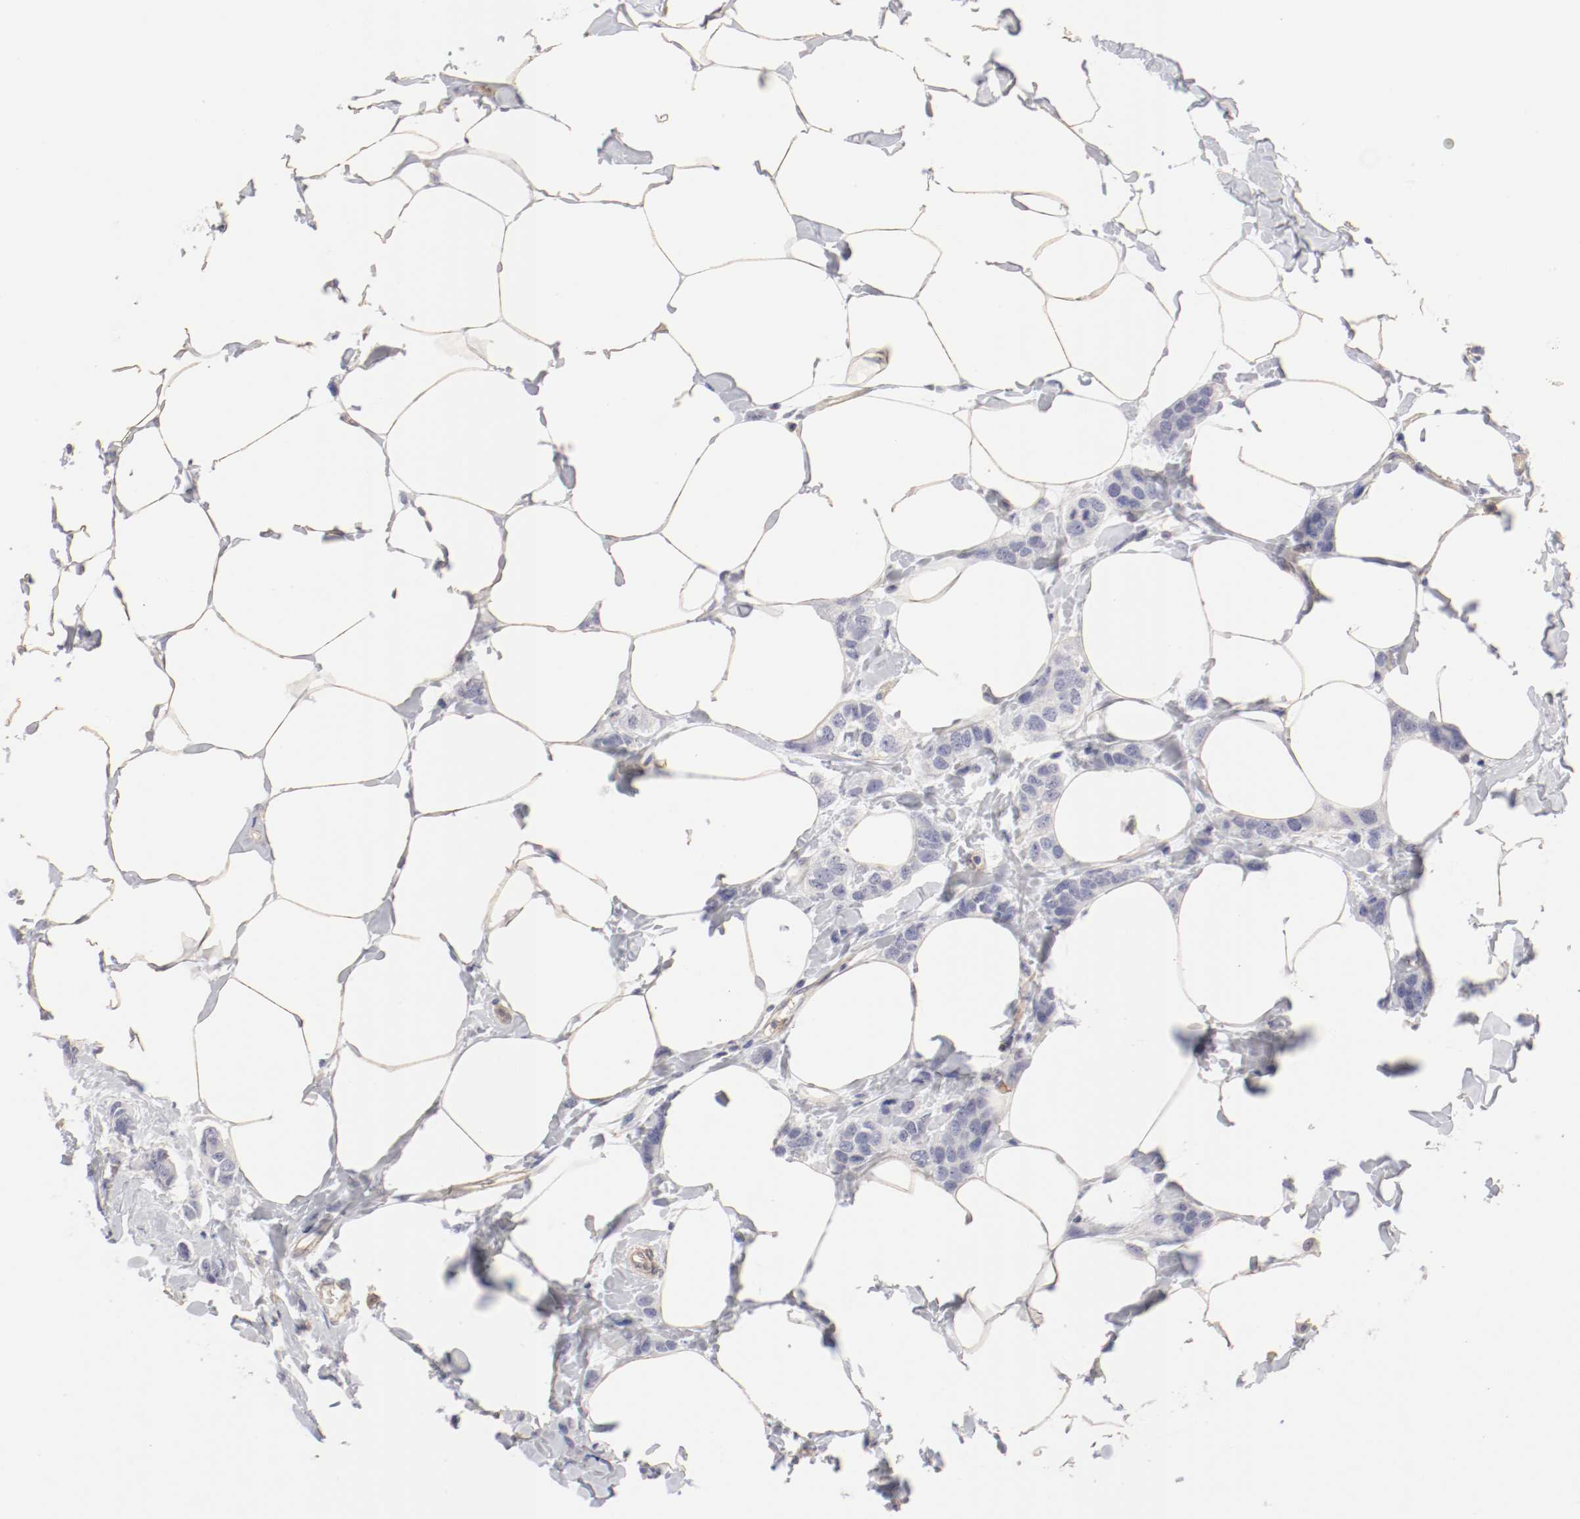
{"staining": {"intensity": "negative", "quantity": "none", "location": "none"}, "tissue": "breast cancer", "cell_type": "Tumor cells", "image_type": "cancer", "snomed": [{"axis": "morphology", "description": "Normal tissue, NOS"}, {"axis": "morphology", "description": "Duct carcinoma"}, {"axis": "topography", "description": "Breast"}], "caption": "Tumor cells are negative for brown protein staining in breast cancer.", "gene": "LAX1", "patient": {"sex": "female", "age": 50}}